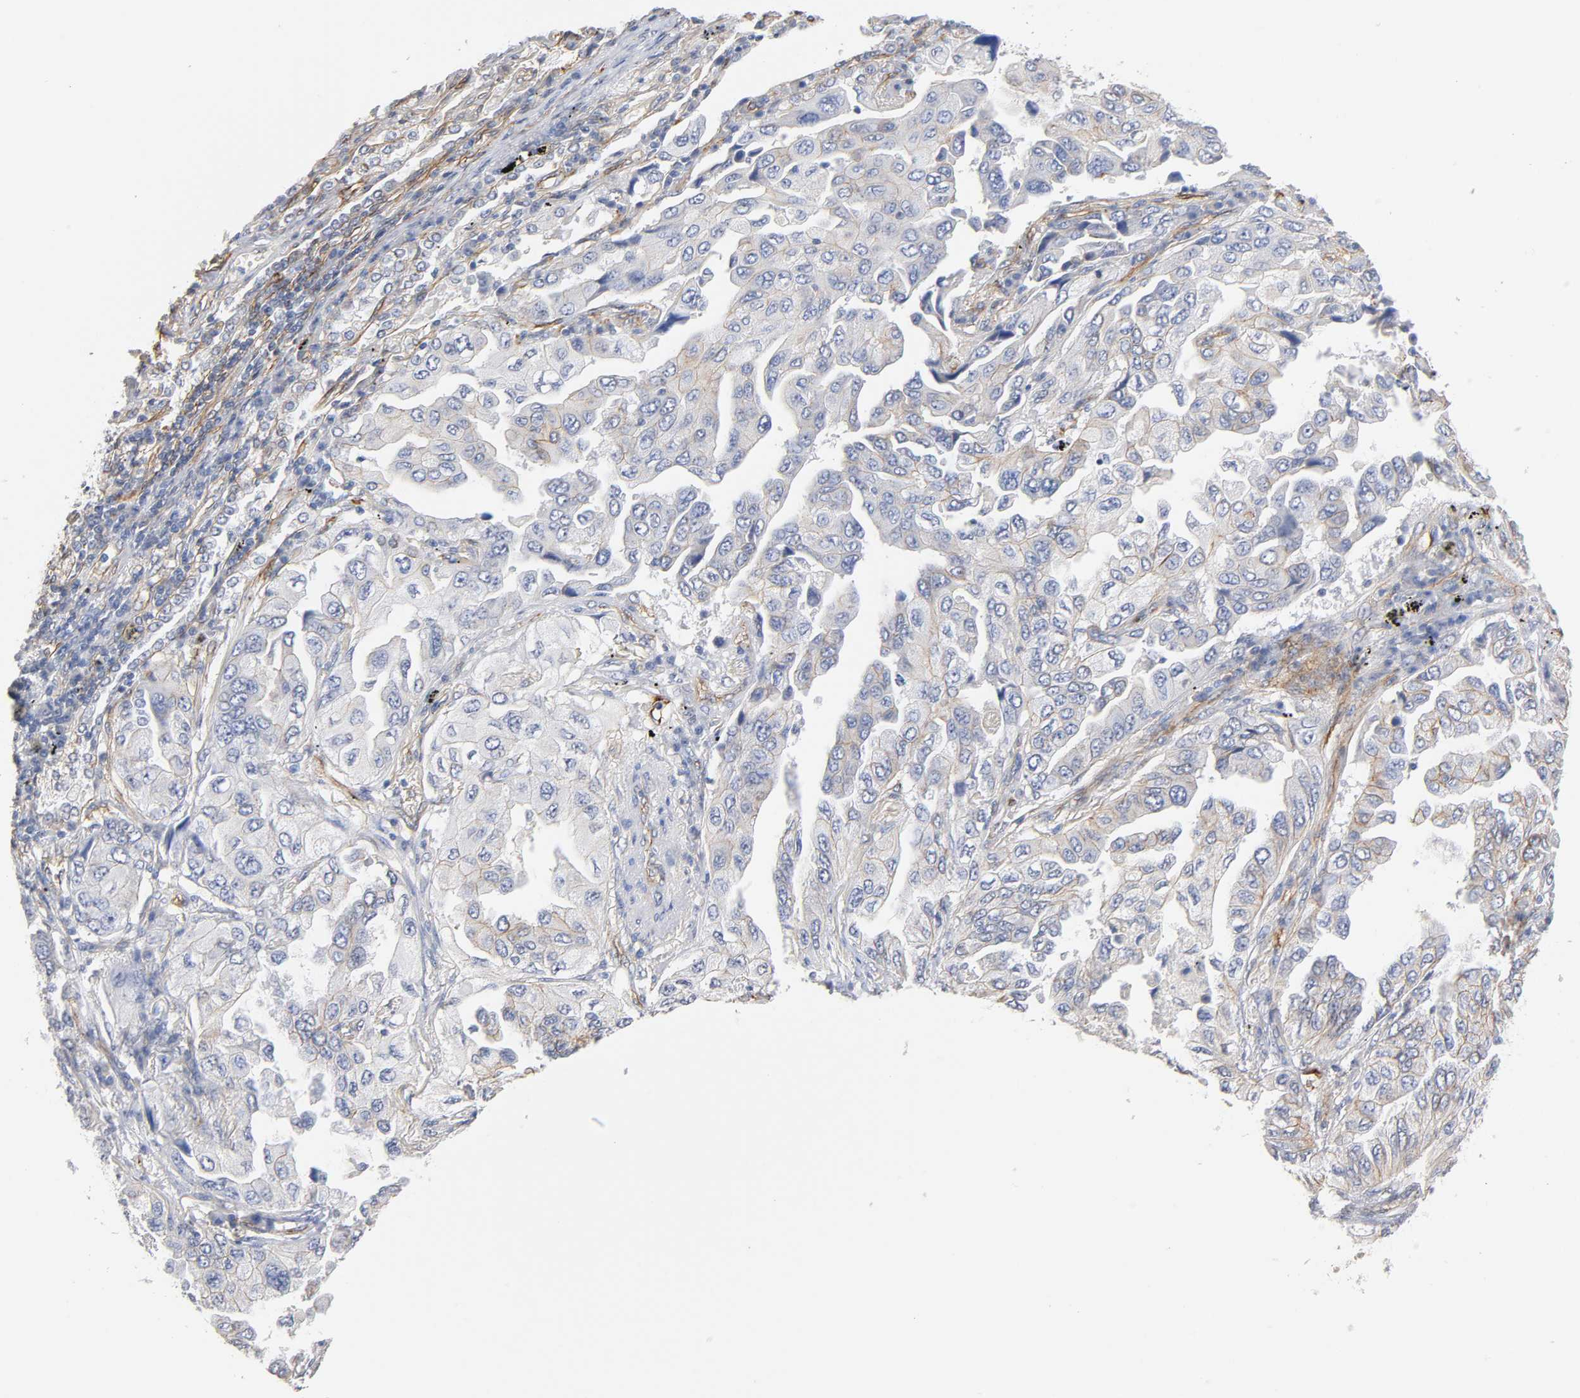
{"staining": {"intensity": "weak", "quantity": "<25%", "location": "cytoplasmic/membranous"}, "tissue": "lung cancer", "cell_type": "Tumor cells", "image_type": "cancer", "snomed": [{"axis": "morphology", "description": "Adenocarcinoma, NOS"}, {"axis": "topography", "description": "Lung"}], "caption": "High magnification brightfield microscopy of adenocarcinoma (lung) stained with DAB (brown) and counterstained with hematoxylin (blue): tumor cells show no significant expression.", "gene": "SPTAN1", "patient": {"sex": "female", "age": 65}}